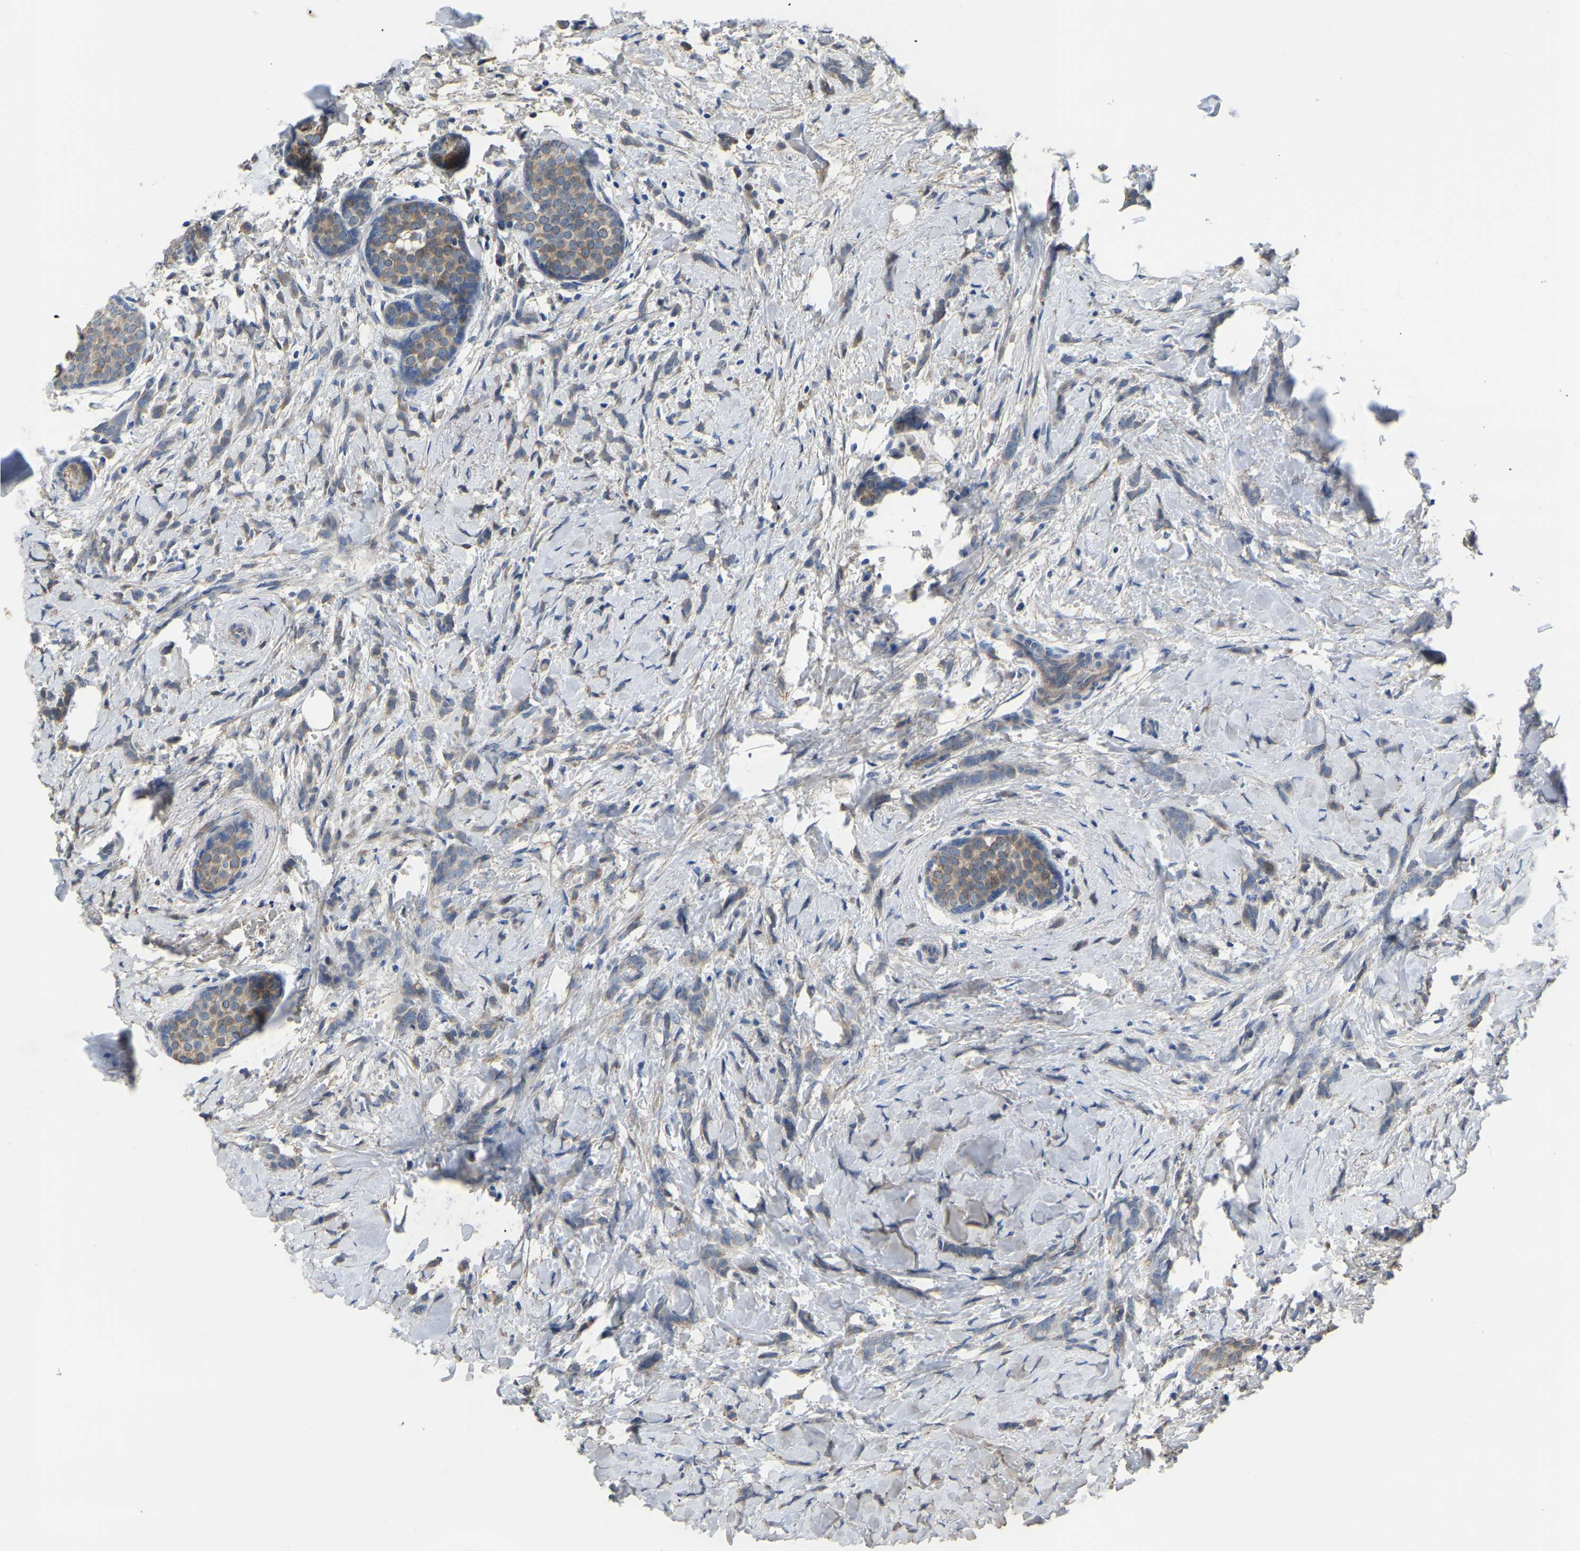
{"staining": {"intensity": "weak", "quantity": "25%-75%", "location": "cytoplasmic/membranous"}, "tissue": "breast cancer", "cell_type": "Tumor cells", "image_type": "cancer", "snomed": [{"axis": "morphology", "description": "Lobular carcinoma, in situ"}, {"axis": "morphology", "description": "Lobular carcinoma"}, {"axis": "topography", "description": "Breast"}], "caption": "Breast cancer stained with a brown dye exhibits weak cytoplasmic/membranous positive staining in approximately 25%-75% of tumor cells.", "gene": "HIGD2B", "patient": {"sex": "female", "age": 41}}